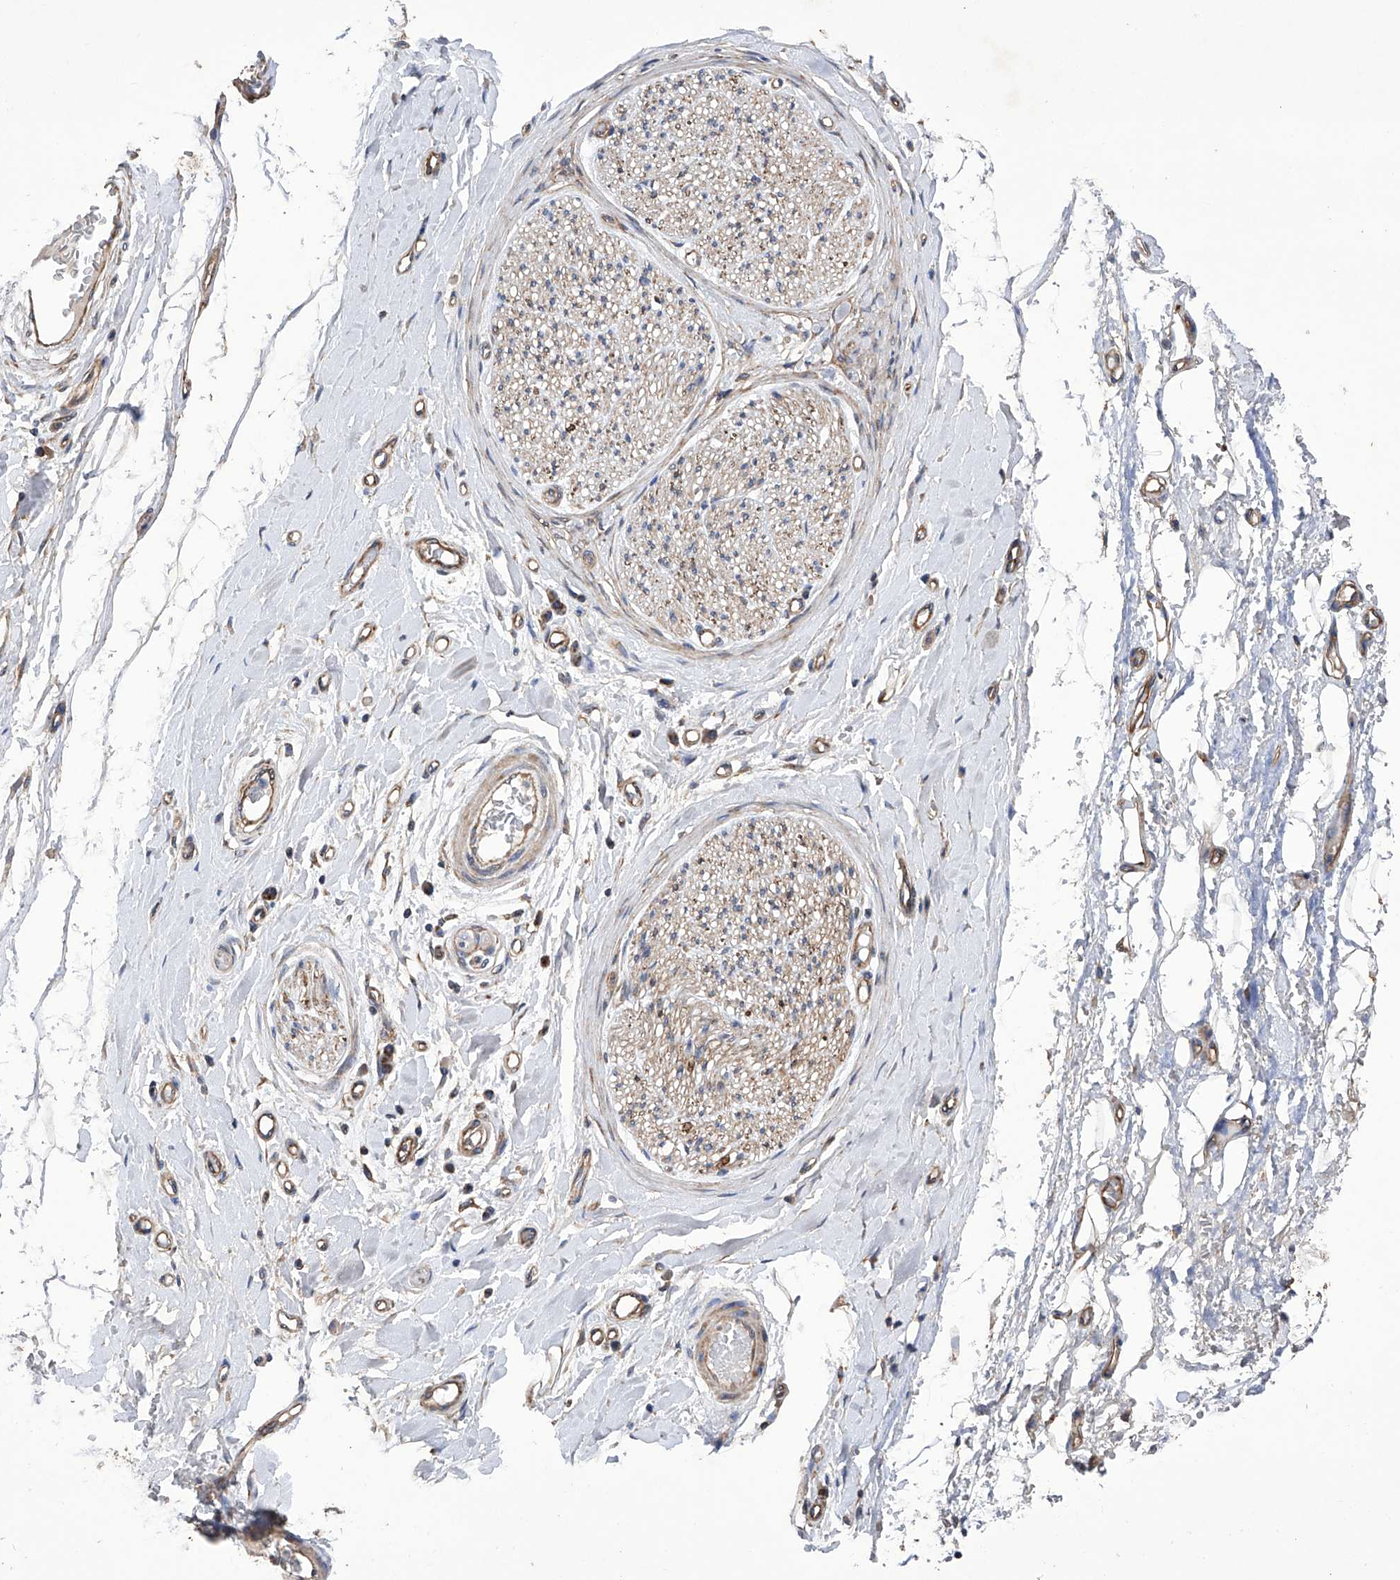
{"staining": {"intensity": "weak", "quantity": "25%-75%", "location": "cytoplasmic/membranous"}, "tissue": "adipose tissue", "cell_type": "Adipocytes", "image_type": "normal", "snomed": [{"axis": "morphology", "description": "Normal tissue, NOS"}, {"axis": "morphology", "description": "Adenocarcinoma, NOS"}, {"axis": "topography", "description": "Esophagus"}, {"axis": "topography", "description": "Stomach, upper"}, {"axis": "topography", "description": "Peripheral nerve tissue"}], "caption": "Adipocytes exhibit low levels of weak cytoplasmic/membranous expression in approximately 25%-75% of cells in benign adipose tissue. Ihc stains the protein in brown and the nuclei are stained blue.", "gene": "EFCAB2", "patient": {"sex": "male", "age": 62}}